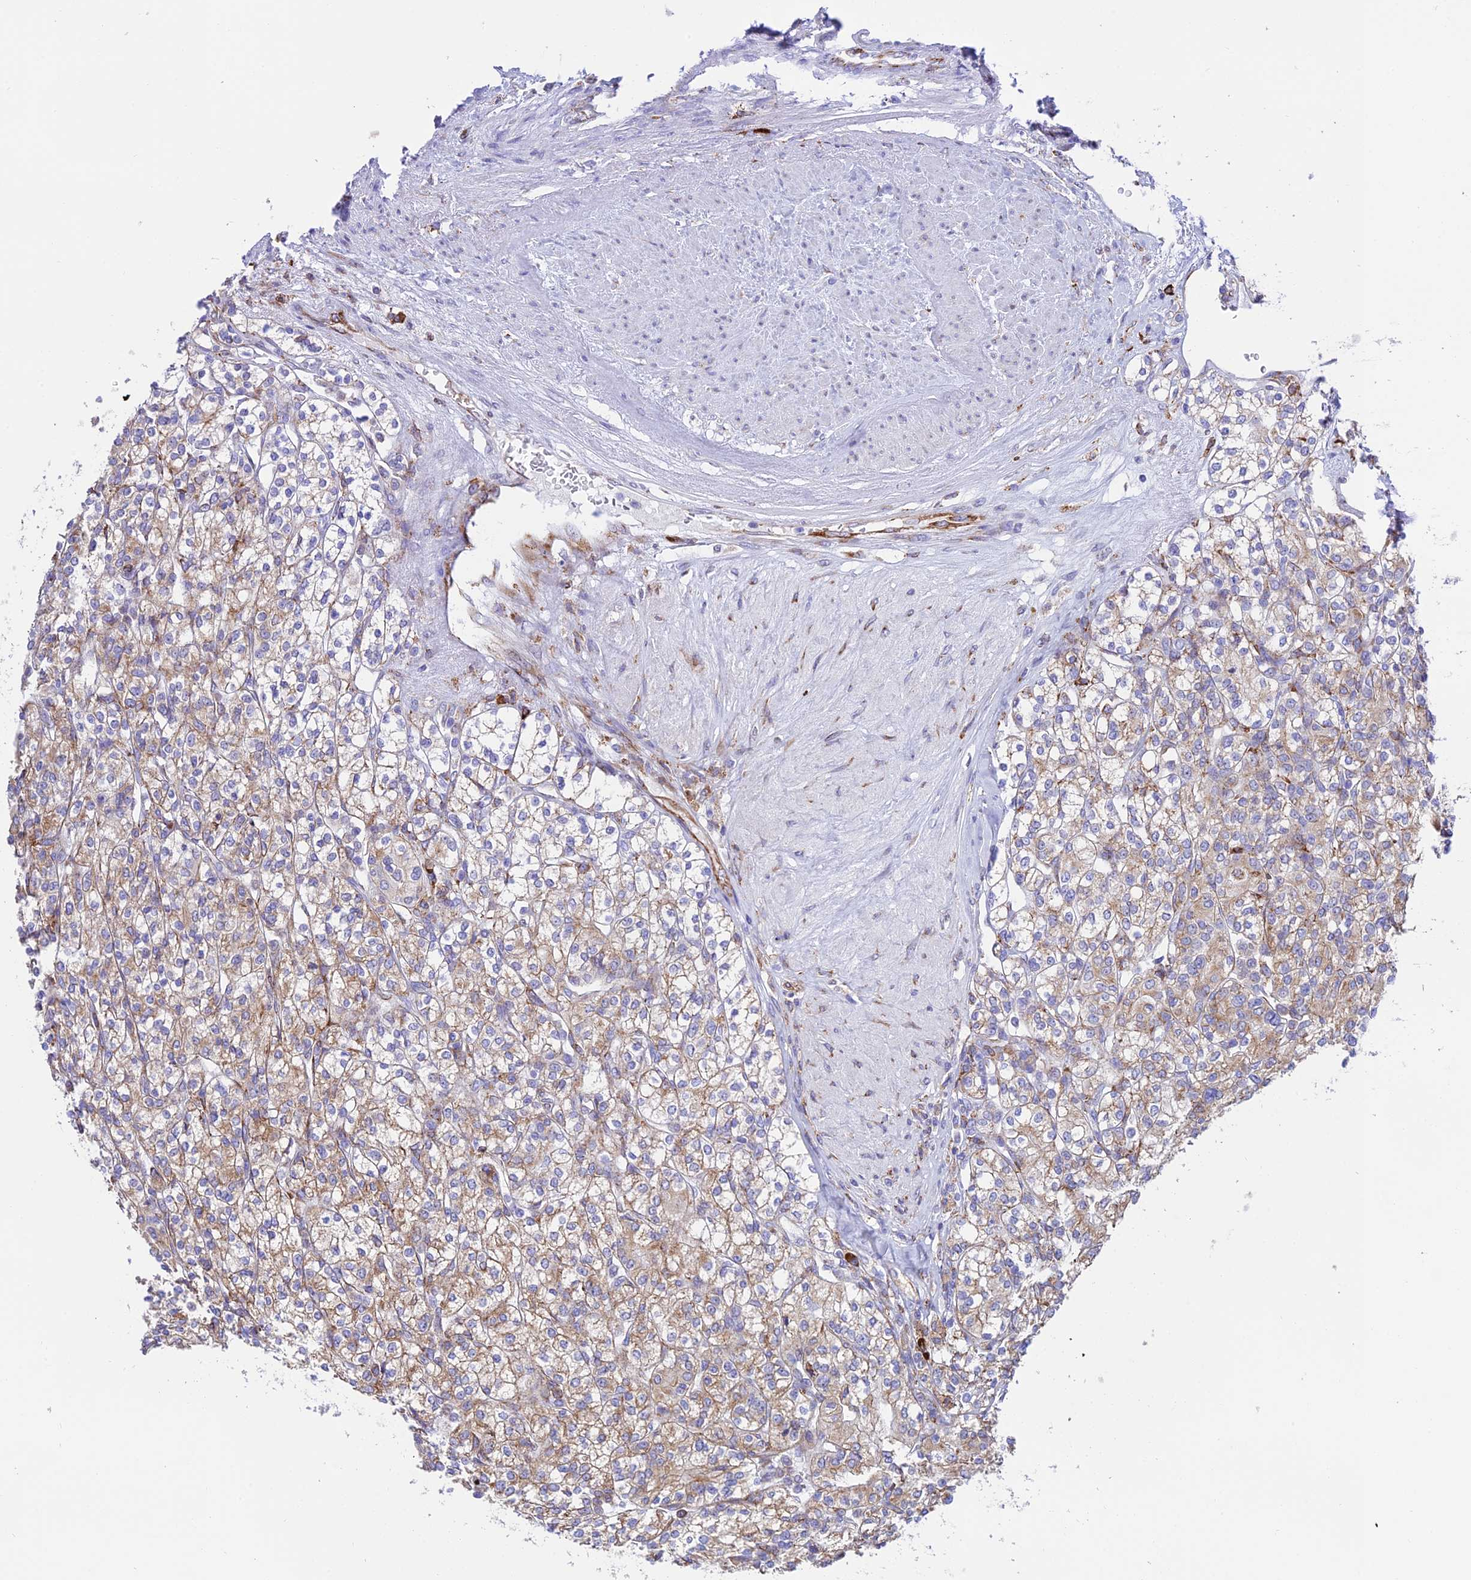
{"staining": {"intensity": "moderate", "quantity": ">75%", "location": "cytoplasmic/membranous"}, "tissue": "renal cancer", "cell_type": "Tumor cells", "image_type": "cancer", "snomed": [{"axis": "morphology", "description": "Adenocarcinoma, NOS"}, {"axis": "topography", "description": "Kidney"}], "caption": "This photomicrograph displays renal adenocarcinoma stained with immunohistochemistry to label a protein in brown. The cytoplasmic/membranous of tumor cells show moderate positivity for the protein. Nuclei are counter-stained blue.", "gene": "TUBGCP6", "patient": {"sex": "male", "age": 77}}